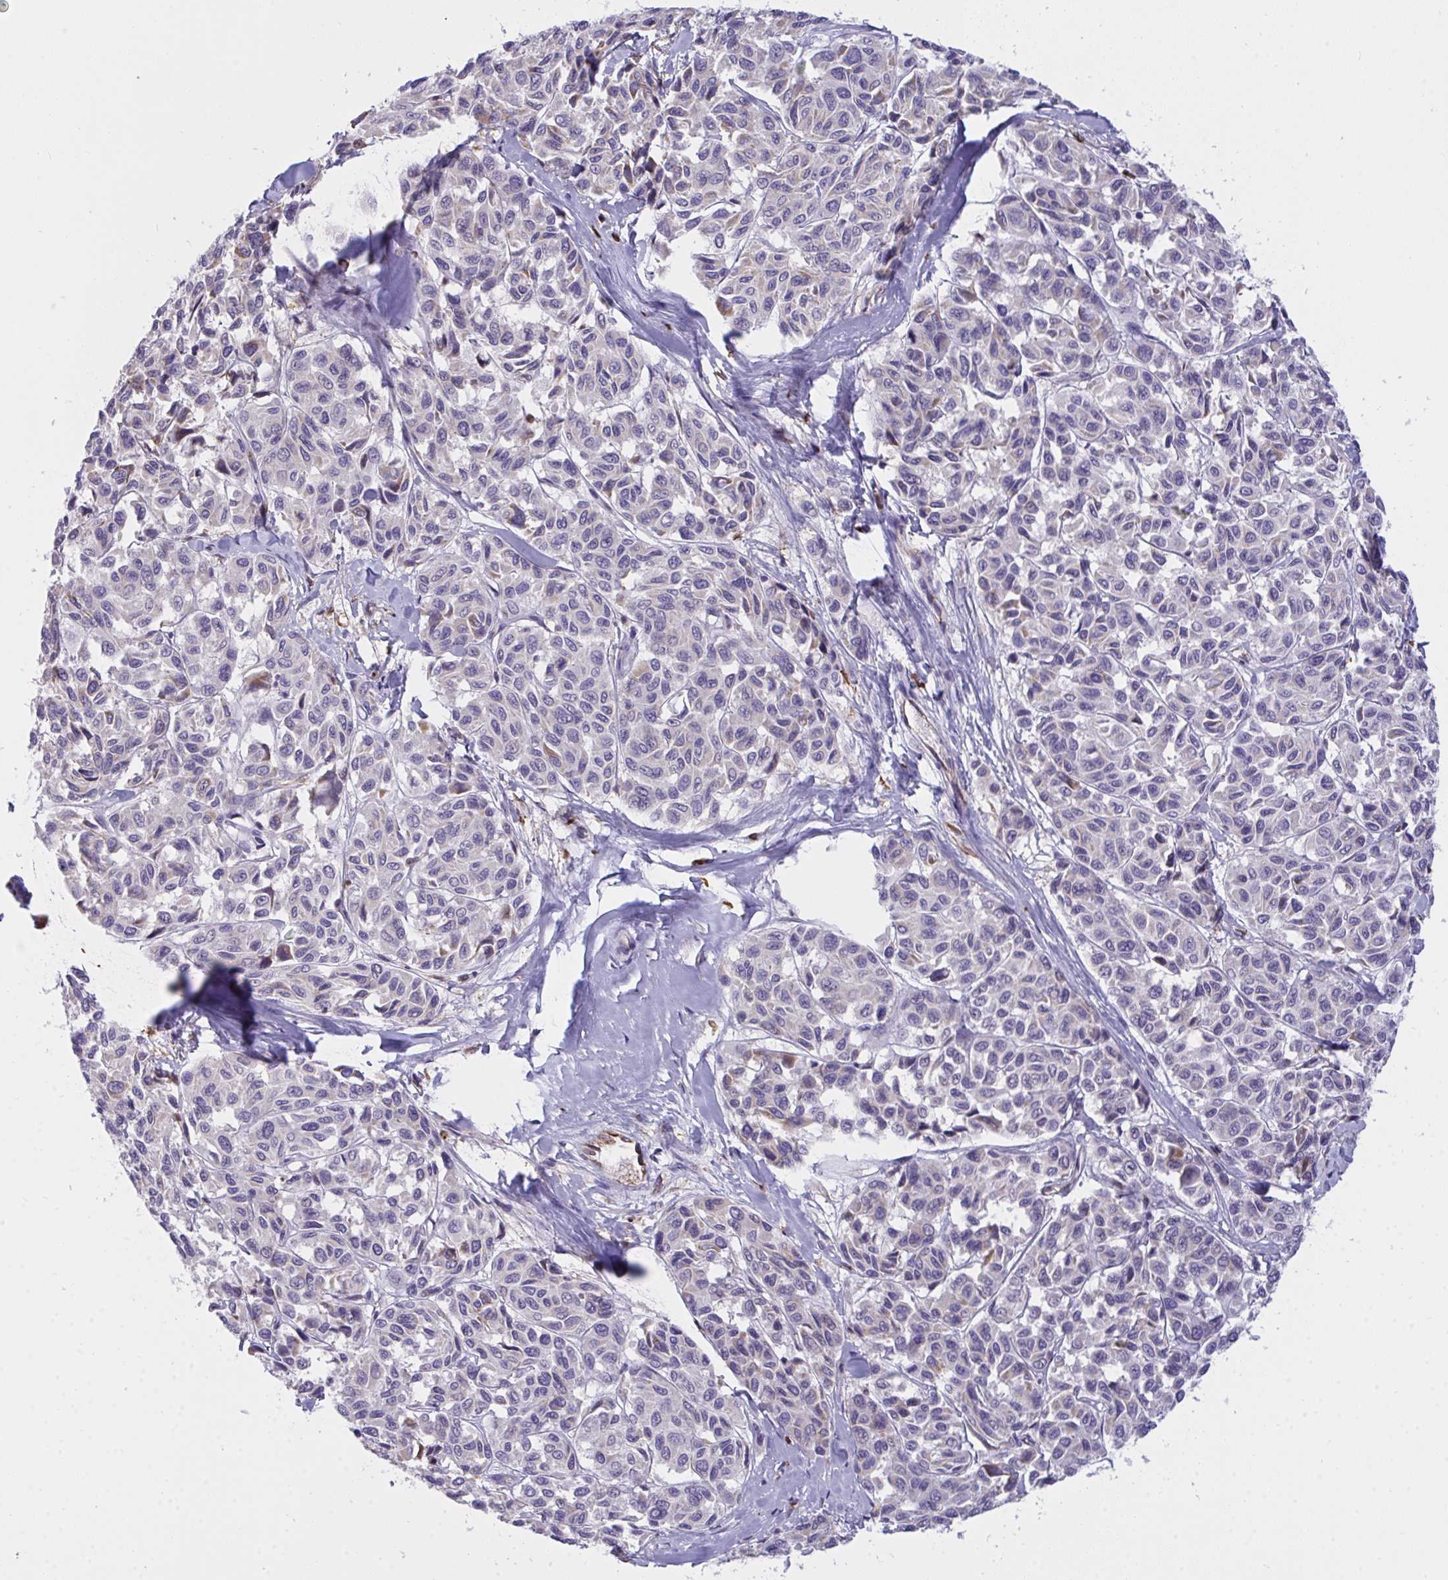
{"staining": {"intensity": "negative", "quantity": "none", "location": "none"}, "tissue": "melanoma", "cell_type": "Tumor cells", "image_type": "cancer", "snomed": [{"axis": "morphology", "description": "Malignant melanoma, NOS"}, {"axis": "topography", "description": "Skin"}], "caption": "Immunohistochemistry (IHC) photomicrograph of melanoma stained for a protein (brown), which displays no staining in tumor cells. The staining was performed using DAB to visualize the protein expression in brown, while the nuclei were stained in blue with hematoxylin (Magnification: 20x).", "gene": "SEMA6B", "patient": {"sex": "female", "age": 66}}